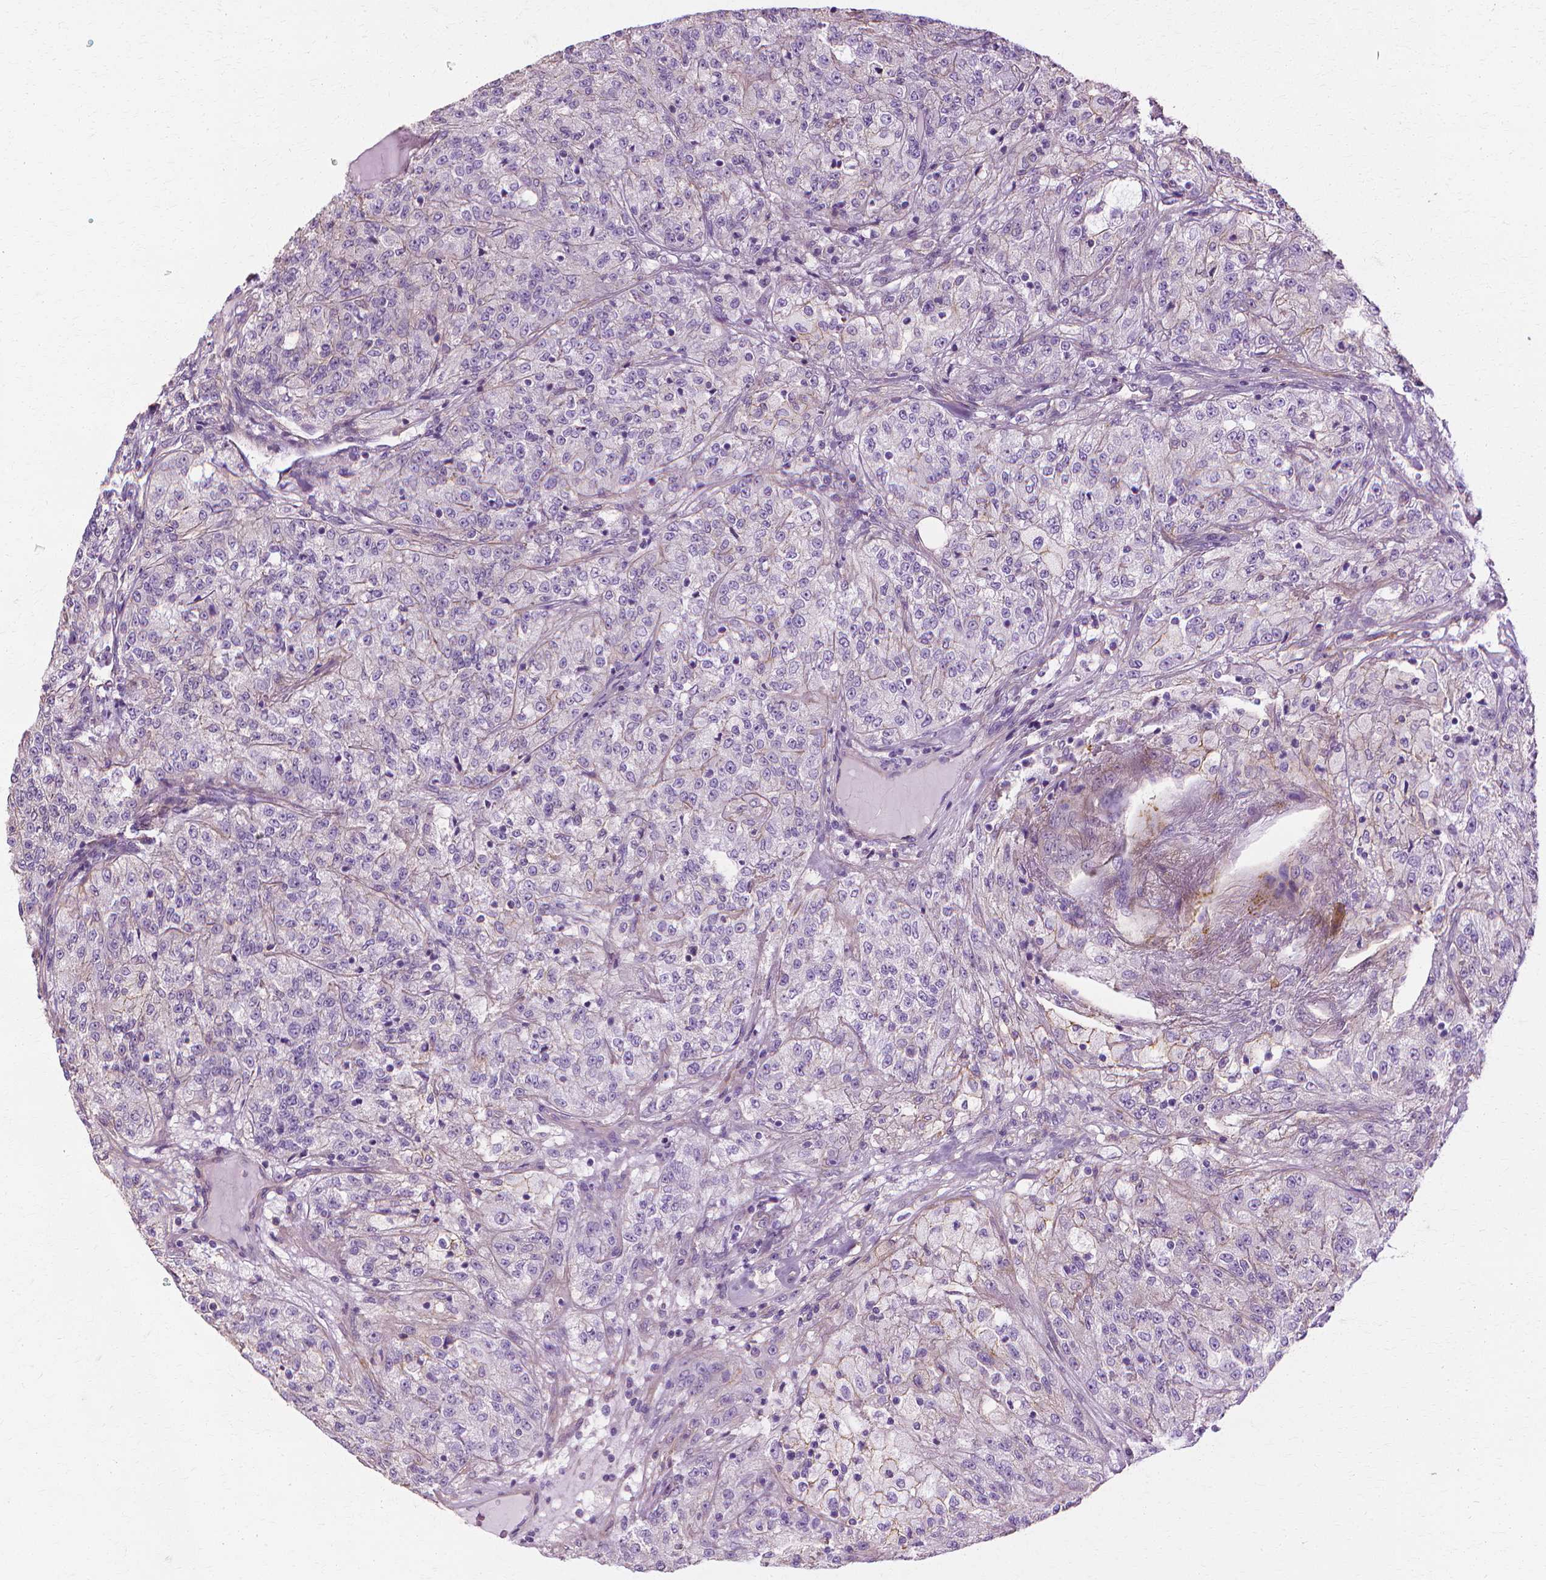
{"staining": {"intensity": "negative", "quantity": "none", "location": "none"}, "tissue": "renal cancer", "cell_type": "Tumor cells", "image_type": "cancer", "snomed": [{"axis": "morphology", "description": "Adenocarcinoma, NOS"}, {"axis": "topography", "description": "Kidney"}], "caption": "There is no significant positivity in tumor cells of adenocarcinoma (renal). The staining is performed using DAB (3,3'-diaminobenzidine) brown chromogen with nuclei counter-stained in using hematoxylin.", "gene": "CFAP157", "patient": {"sex": "female", "age": 63}}